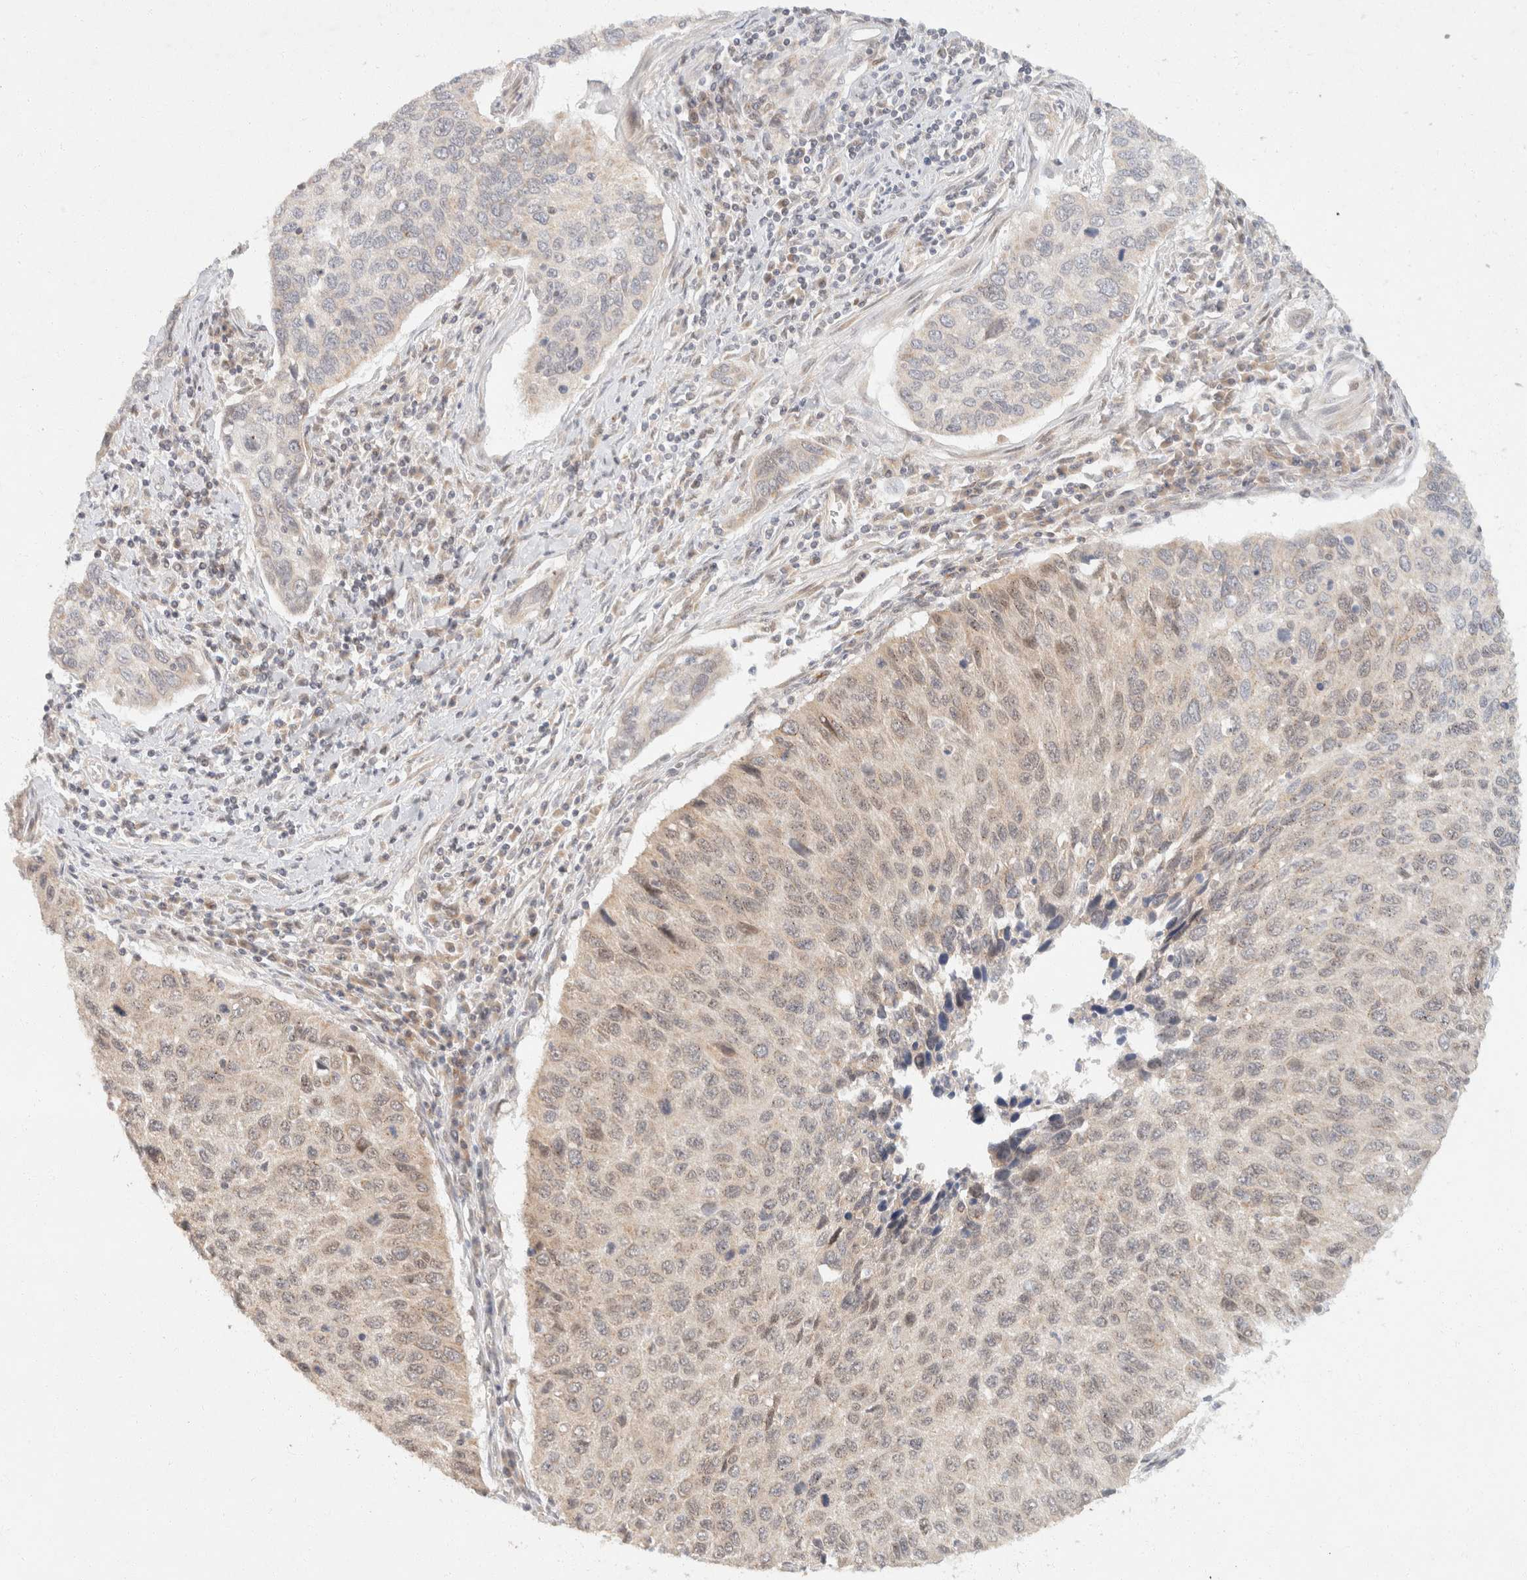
{"staining": {"intensity": "negative", "quantity": "none", "location": "none"}, "tissue": "cervical cancer", "cell_type": "Tumor cells", "image_type": "cancer", "snomed": [{"axis": "morphology", "description": "Squamous cell carcinoma, NOS"}, {"axis": "topography", "description": "Cervix"}], "caption": "Immunohistochemistry of cervical cancer reveals no expression in tumor cells.", "gene": "TACC1", "patient": {"sex": "female", "age": 53}}